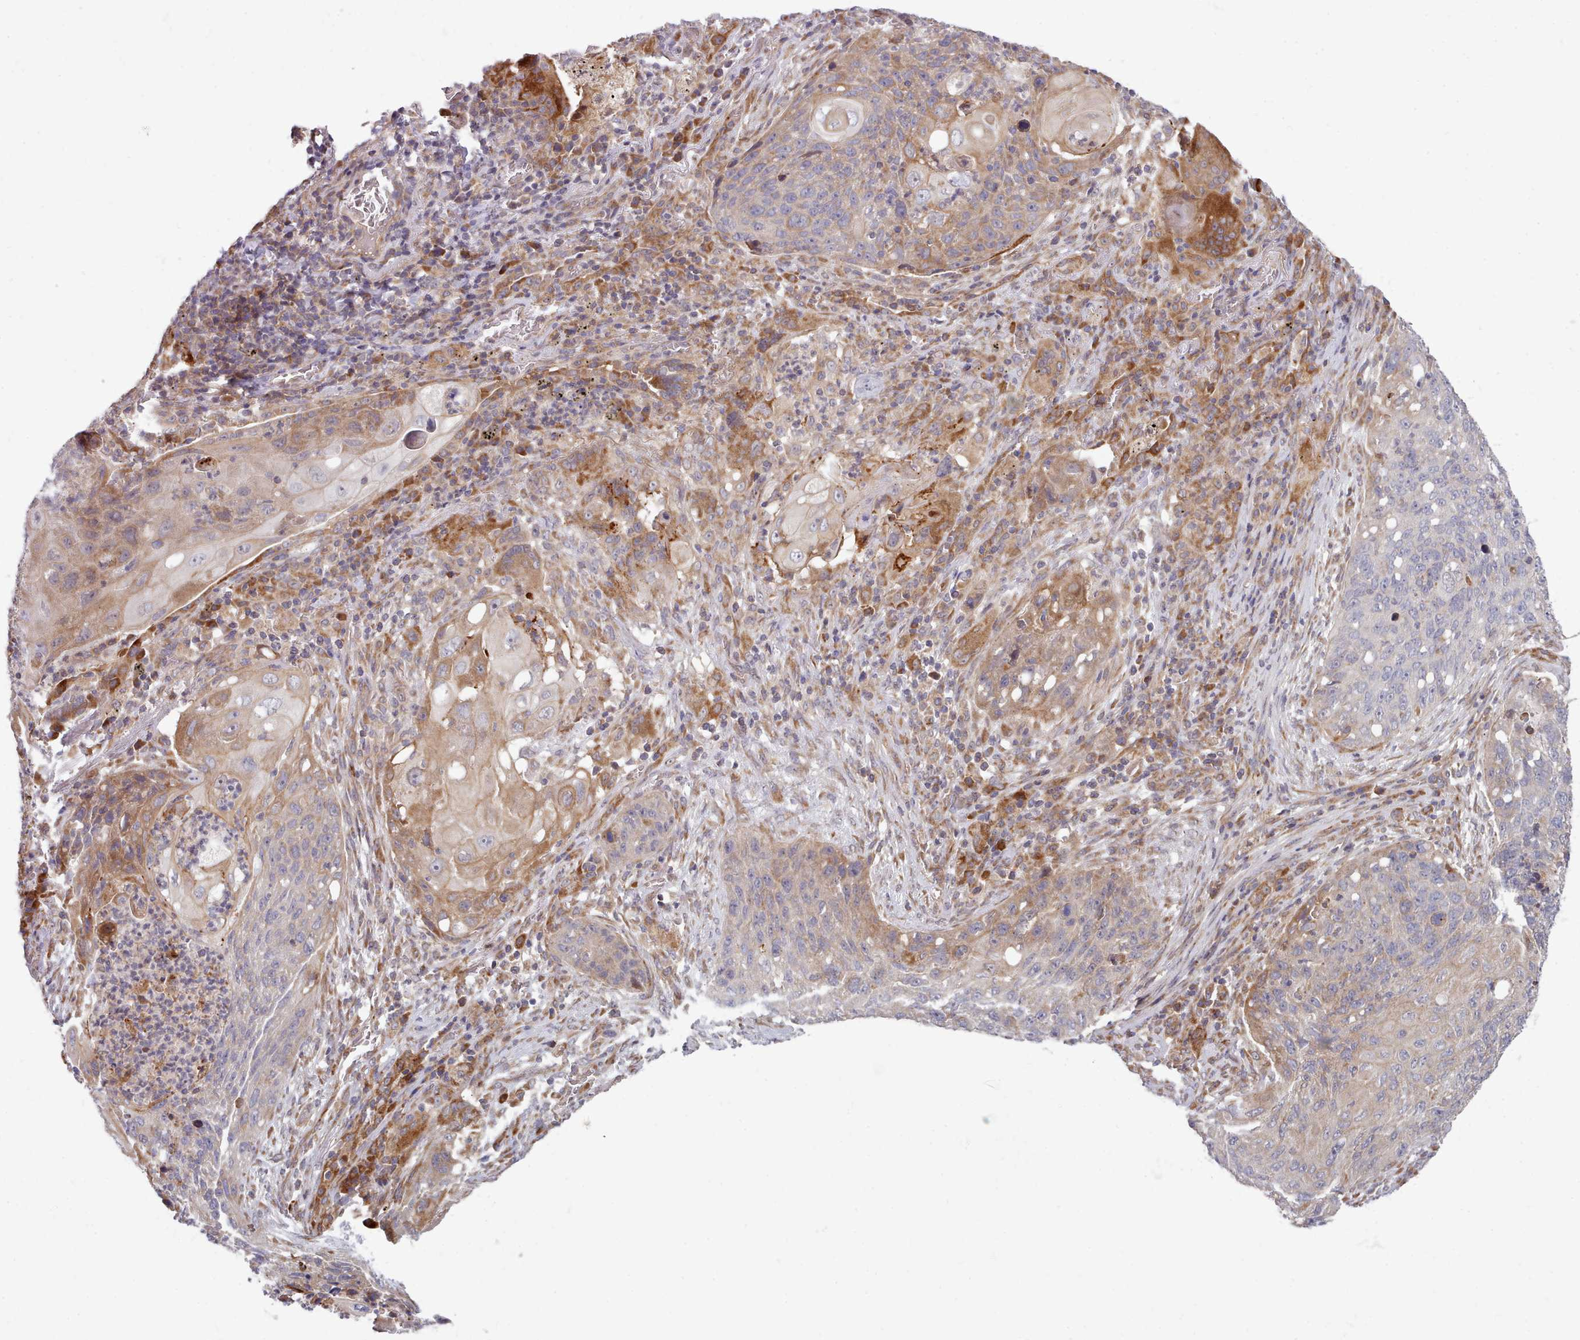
{"staining": {"intensity": "moderate", "quantity": "<25%", "location": "cytoplasmic/membranous"}, "tissue": "lung cancer", "cell_type": "Tumor cells", "image_type": "cancer", "snomed": [{"axis": "morphology", "description": "Squamous cell carcinoma, NOS"}, {"axis": "topography", "description": "Lung"}], "caption": "A brown stain highlights moderate cytoplasmic/membranous staining of a protein in lung squamous cell carcinoma tumor cells.", "gene": "TRIM26", "patient": {"sex": "female", "age": 63}}